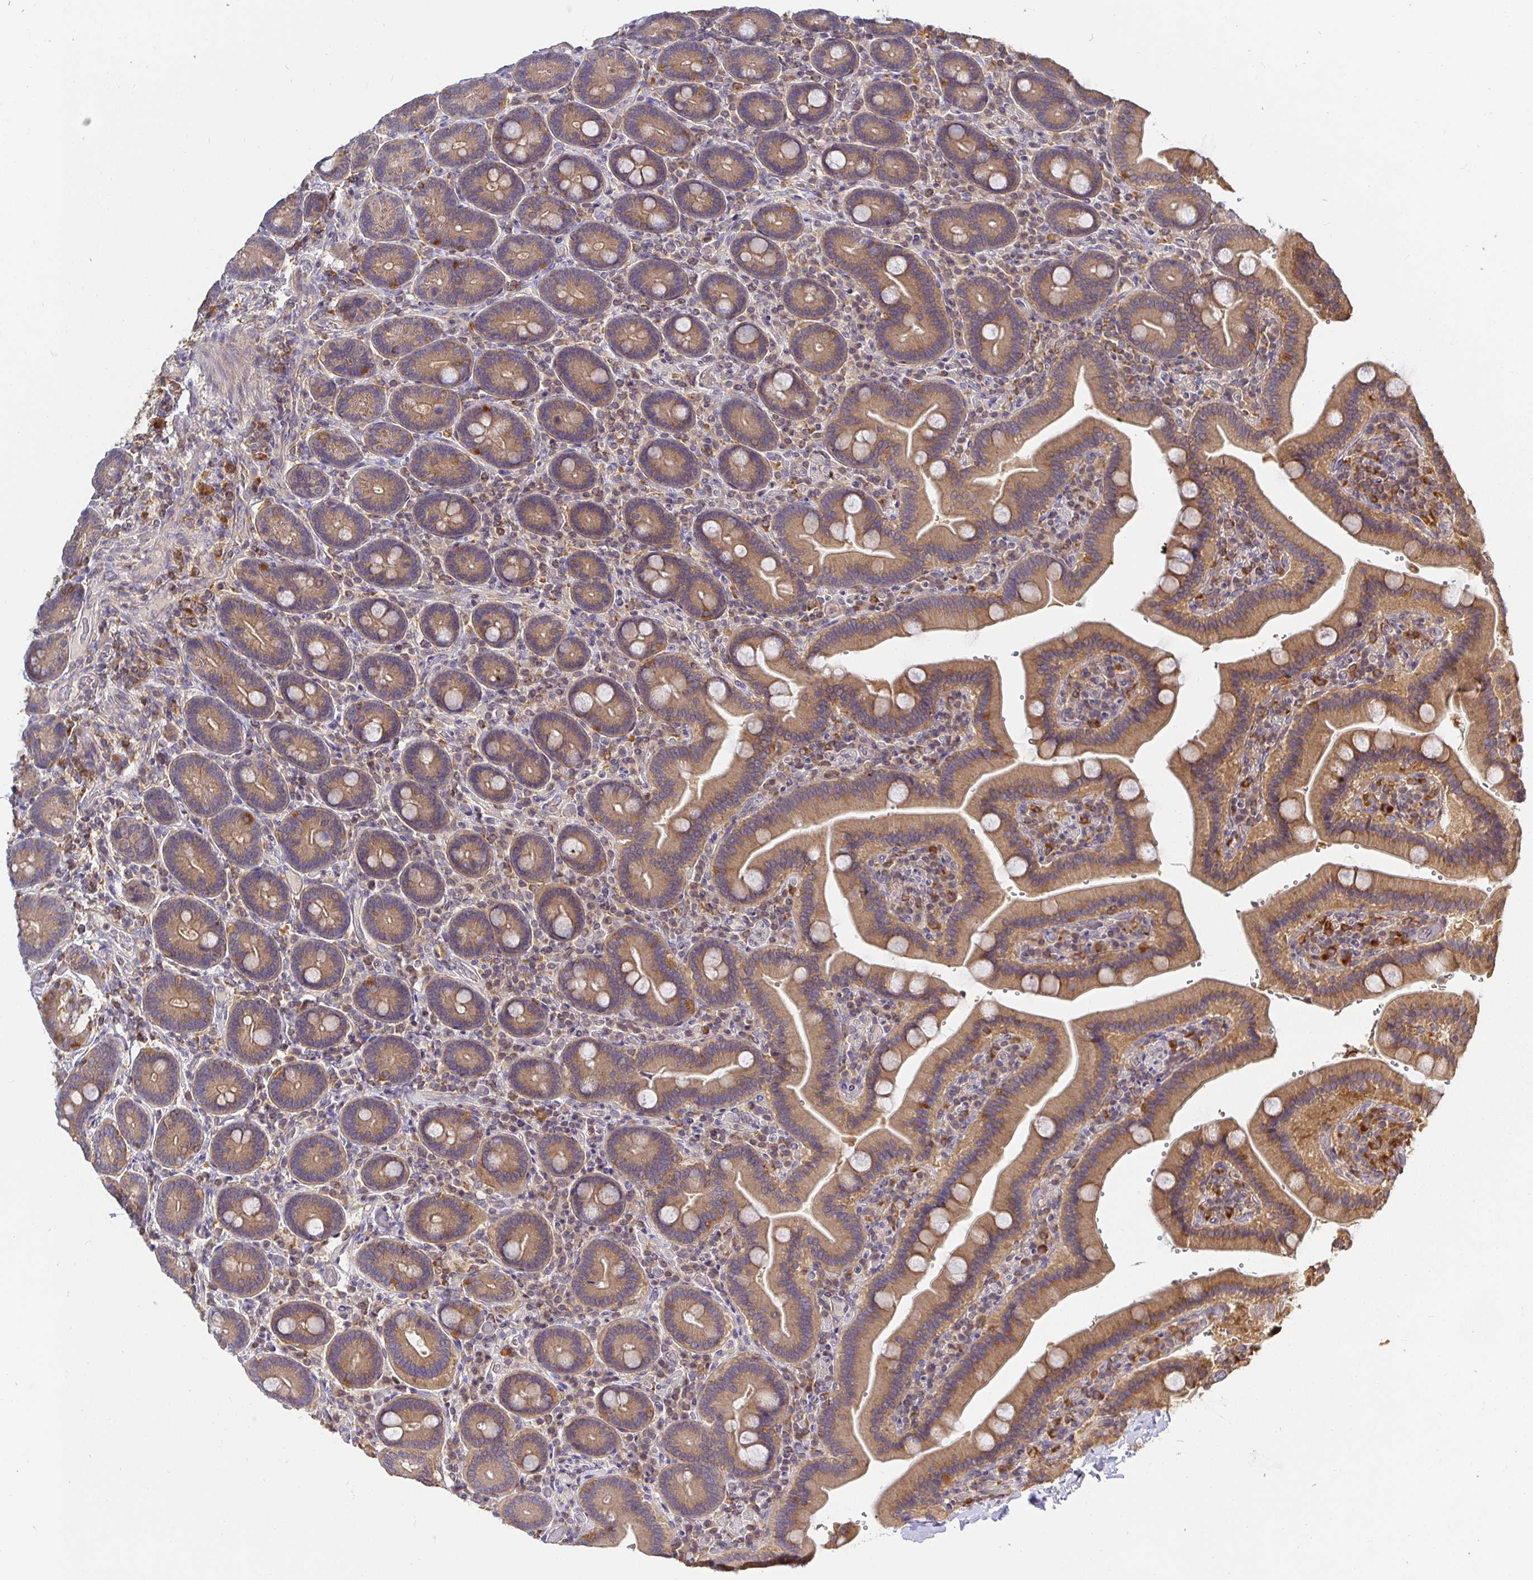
{"staining": {"intensity": "moderate", "quantity": ">75%", "location": "cytoplasmic/membranous"}, "tissue": "duodenum", "cell_type": "Glandular cells", "image_type": "normal", "snomed": [{"axis": "morphology", "description": "Normal tissue, NOS"}, {"axis": "topography", "description": "Duodenum"}], "caption": "Benign duodenum displays moderate cytoplasmic/membranous positivity in about >75% of glandular cells Using DAB (3,3'-diaminobenzidine) (brown) and hematoxylin (blue) stains, captured at high magnification using brightfield microscopy..", "gene": "ATP6V1F", "patient": {"sex": "female", "age": 62}}